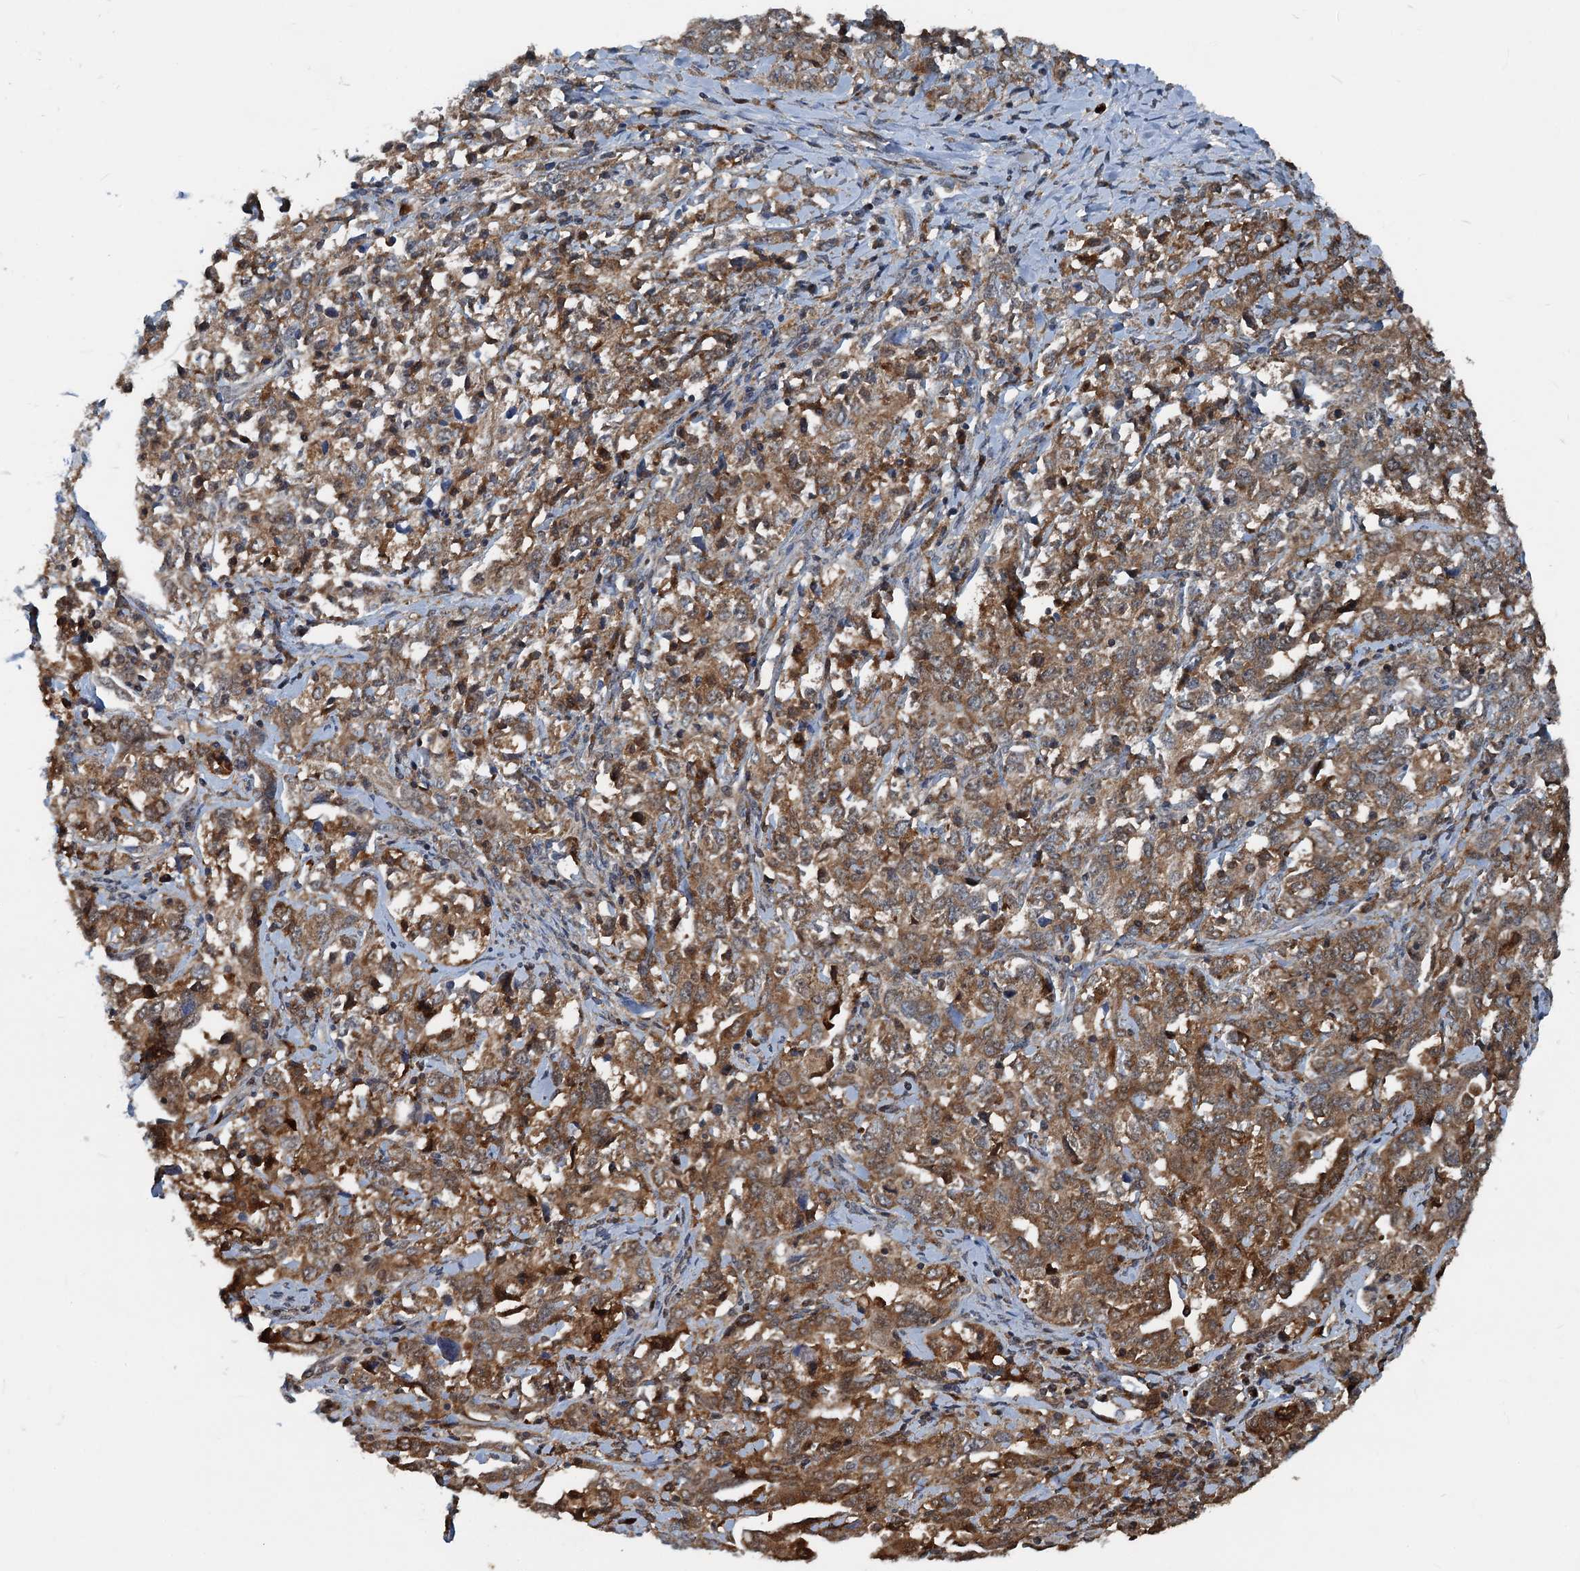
{"staining": {"intensity": "moderate", "quantity": ">75%", "location": "cytoplasmic/membranous"}, "tissue": "ovarian cancer", "cell_type": "Tumor cells", "image_type": "cancer", "snomed": [{"axis": "morphology", "description": "Carcinoma, endometroid"}, {"axis": "topography", "description": "Ovary"}], "caption": "Moderate cytoplasmic/membranous protein positivity is appreciated in about >75% of tumor cells in ovarian endometroid carcinoma.", "gene": "GPI", "patient": {"sex": "female", "age": 62}}